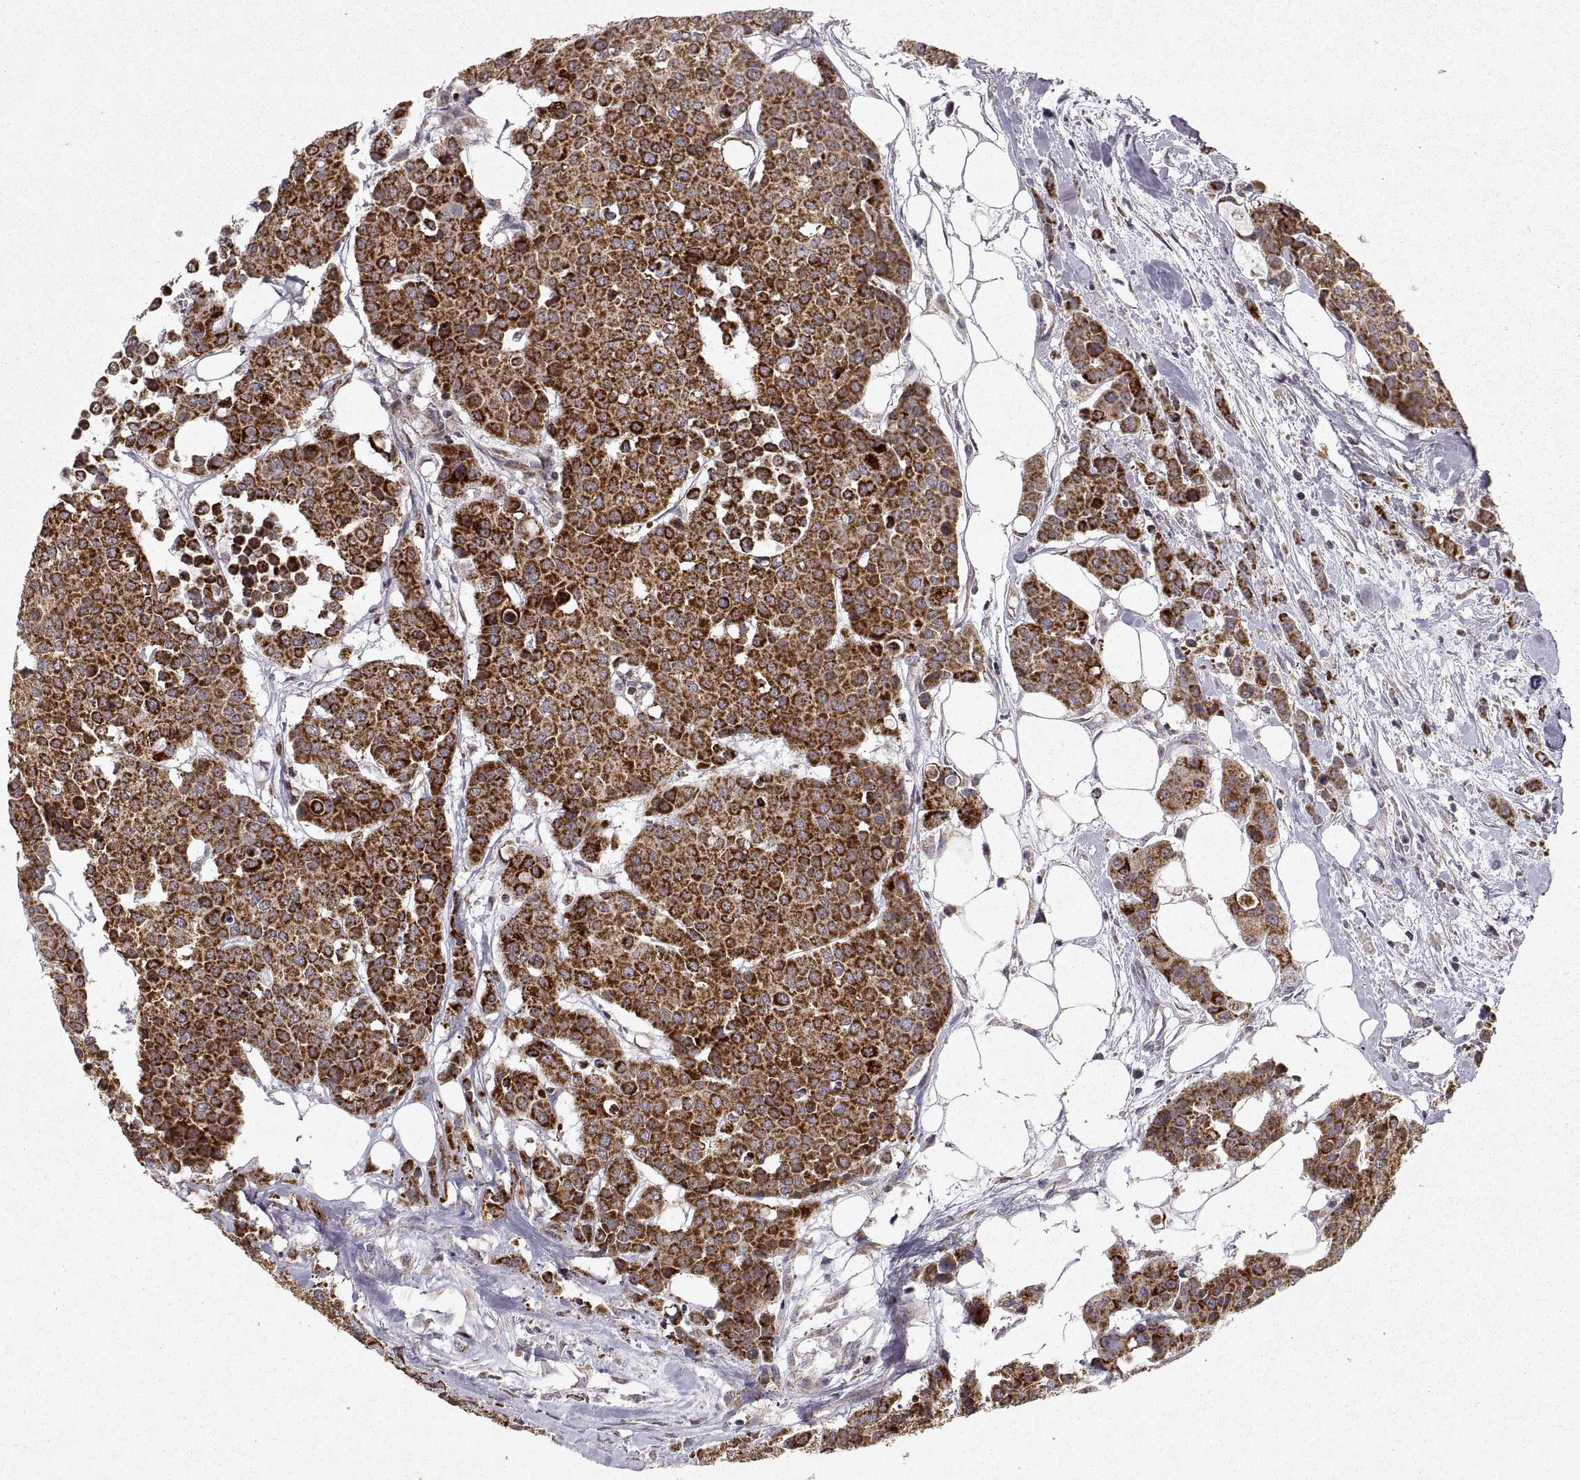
{"staining": {"intensity": "strong", "quantity": "25%-75%", "location": "cytoplasmic/membranous"}, "tissue": "carcinoid", "cell_type": "Tumor cells", "image_type": "cancer", "snomed": [{"axis": "morphology", "description": "Carcinoid, malignant, NOS"}, {"axis": "topography", "description": "Colon"}], "caption": "High-magnification brightfield microscopy of carcinoid stained with DAB (3,3'-diaminobenzidine) (brown) and counterstained with hematoxylin (blue). tumor cells exhibit strong cytoplasmic/membranous staining is identified in approximately25%-75% of cells.", "gene": "MANBAL", "patient": {"sex": "male", "age": 81}}